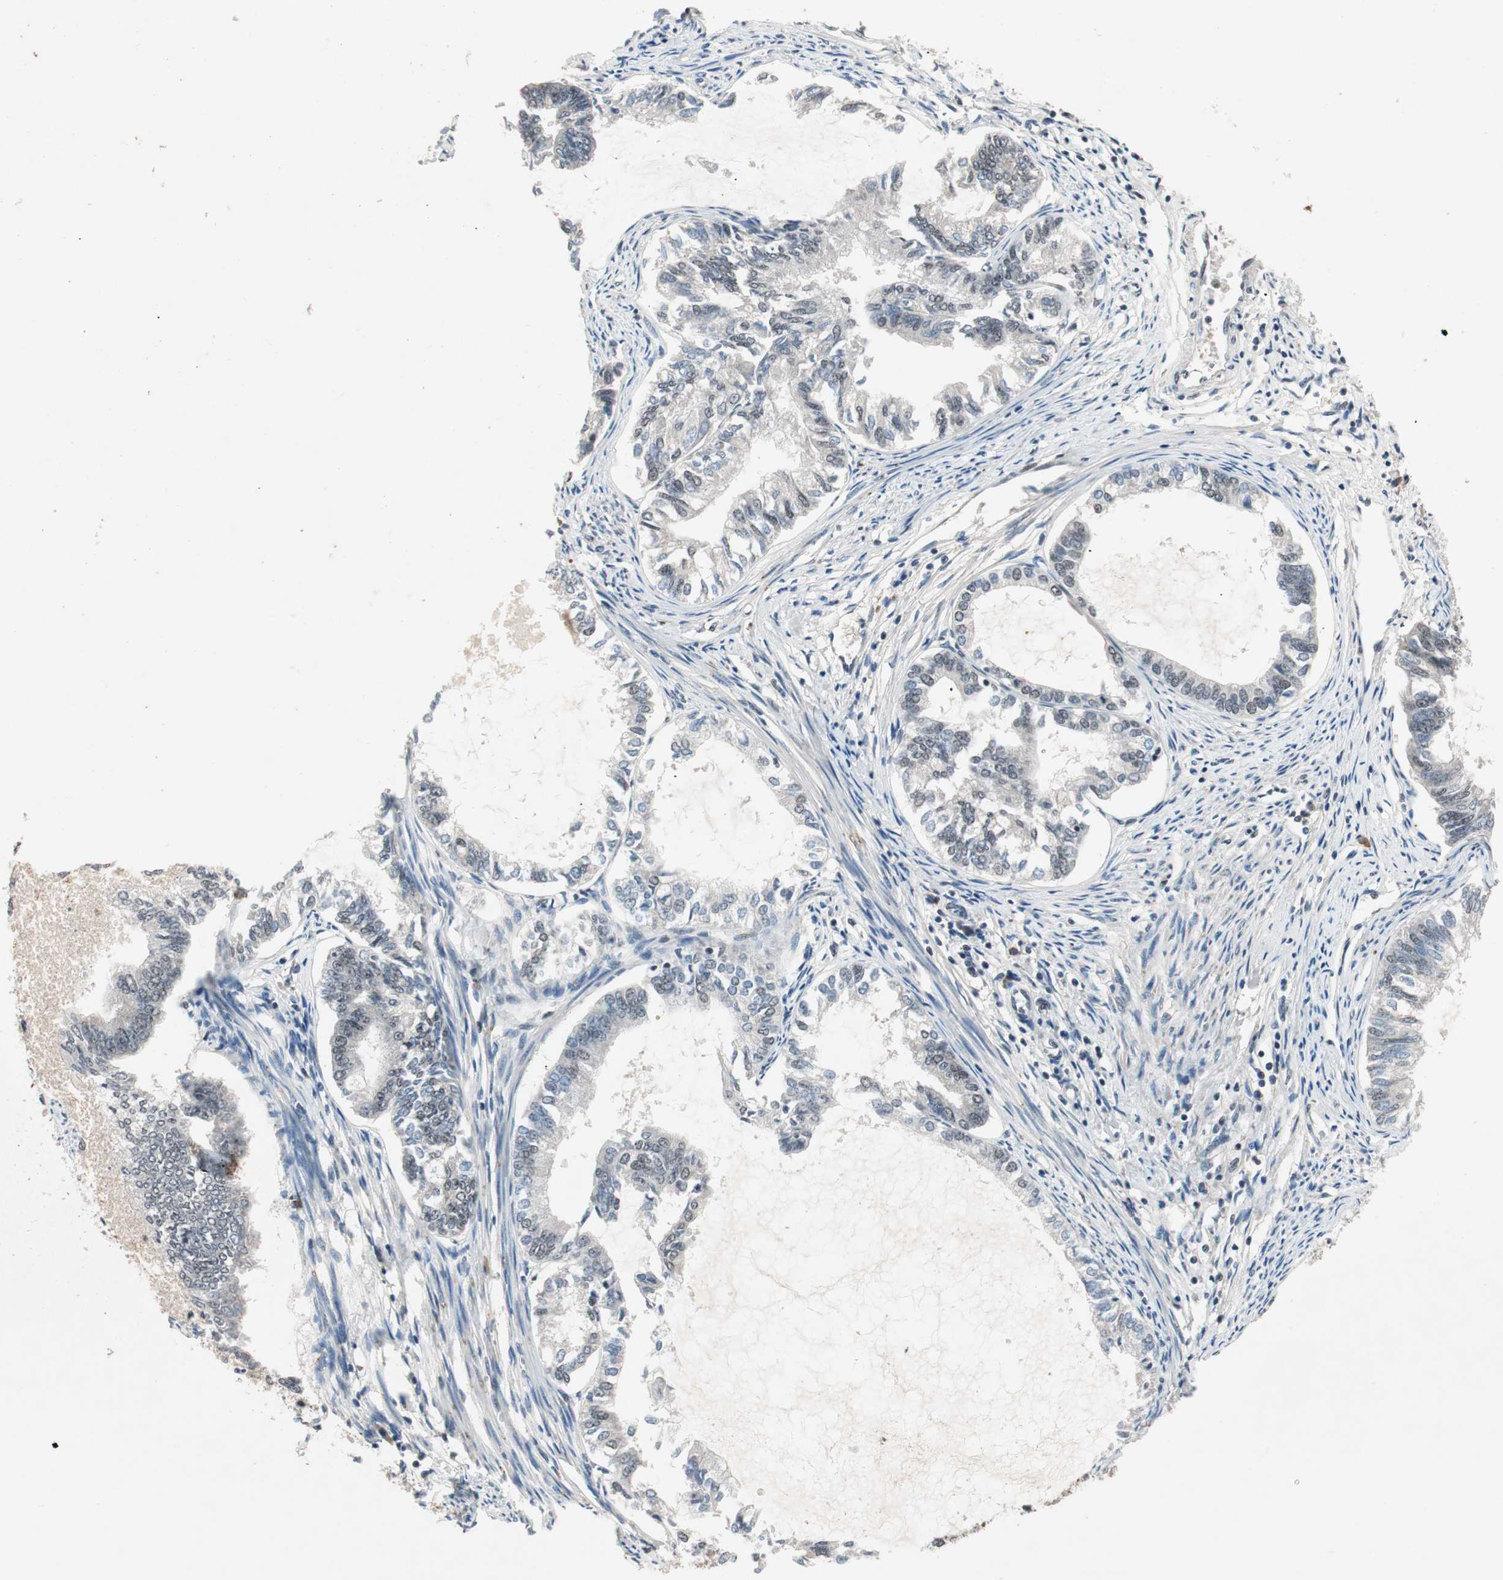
{"staining": {"intensity": "weak", "quantity": "<25%", "location": "nuclear"}, "tissue": "endometrial cancer", "cell_type": "Tumor cells", "image_type": "cancer", "snomed": [{"axis": "morphology", "description": "Adenocarcinoma, NOS"}, {"axis": "topography", "description": "Endometrium"}], "caption": "An image of human adenocarcinoma (endometrial) is negative for staining in tumor cells.", "gene": "NFRKB", "patient": {"sex": "female", "age": 86}}